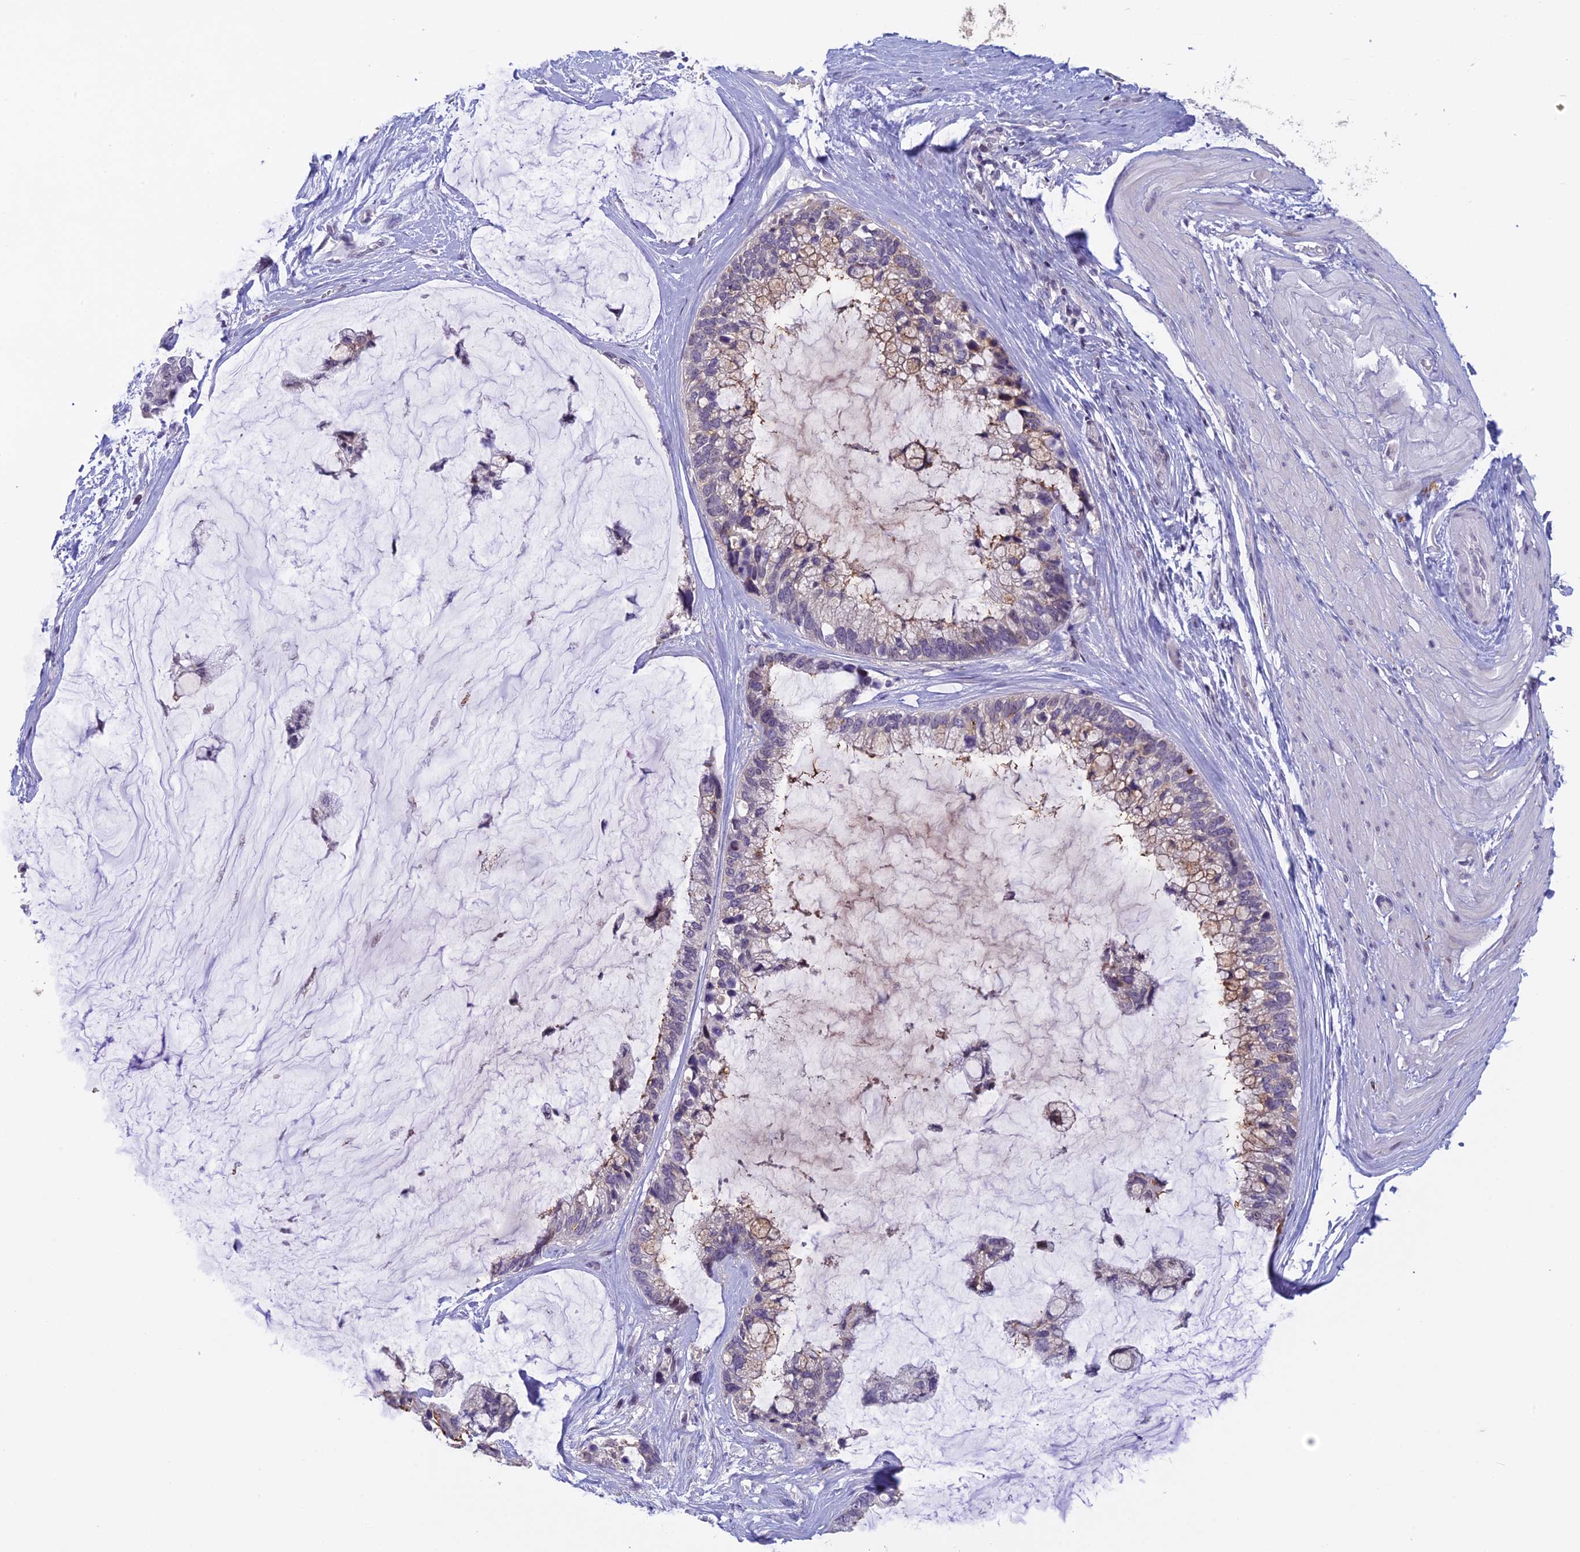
{"staining": {"intensity": "weak", "quantity": "<25%", "location": "cytoplasmic/membranous"}, "tissue": "ovarian cancer", "cell_type": "Tumor cells", "image_type": "cancer", "snomed": [{"axis": "morphology", "description": "Cystadenocarcinoma, mucinous, NOS"}, {"axis": "topography", "description": "Ovary"}], "caption": "IHC of human ovarian cancer exhibits no staining in tumor cells.", "gene": "TMEM134", "patient": {"sex": "female", "age": 39}}